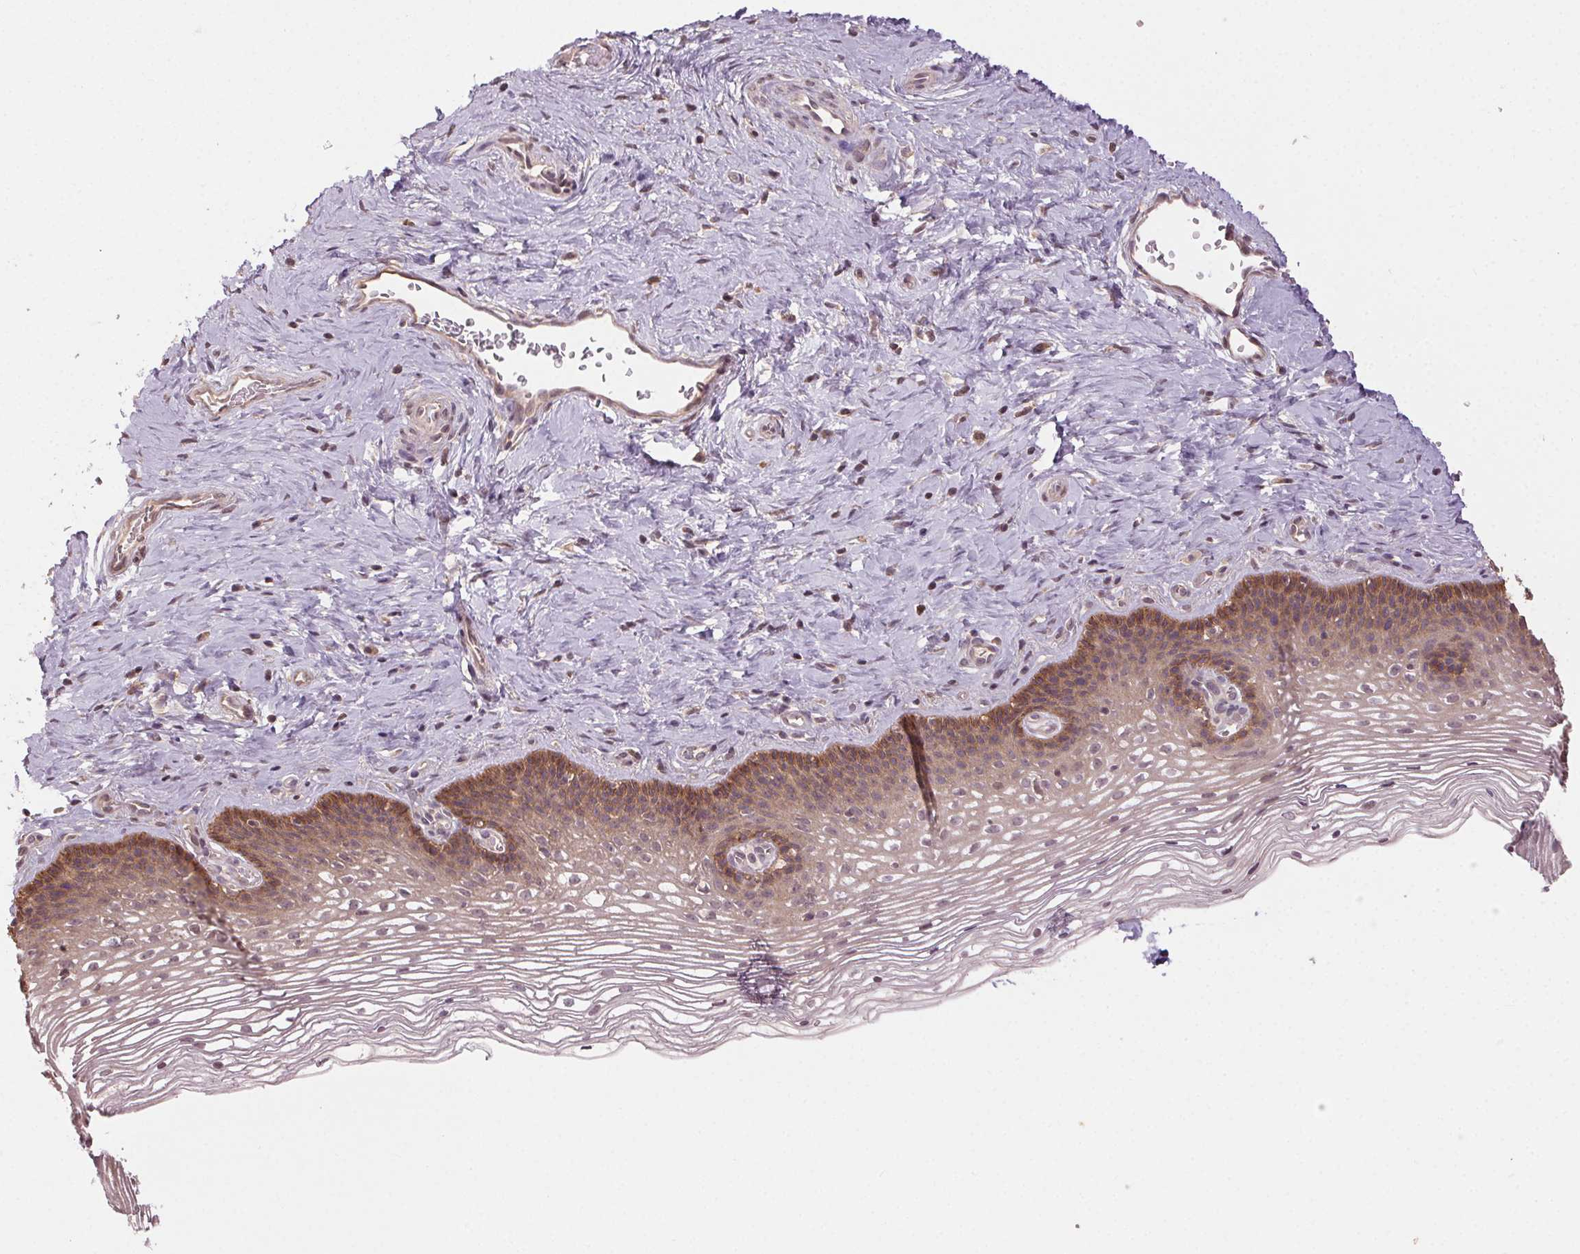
{"staining": {"intensity": "moderate", "quantity": ">75%", "location": "cytoplasmic/membranous"}, "tissue": "cervix", "cell_type": "Glandular cells", "image_type": "normal", "snomed": [{"axis": "morphology", "description": "Normal tissue, NOS"}, {"axis": "topography", "description": "Cervix"}], "caption": "A brown stain shows moderate cytoplasmic/membranous positivity of a protein in glandular cells of unremarkable cervix.", "gene": "ATP1B3", "patient": {"sex": "female", "age": 34}}